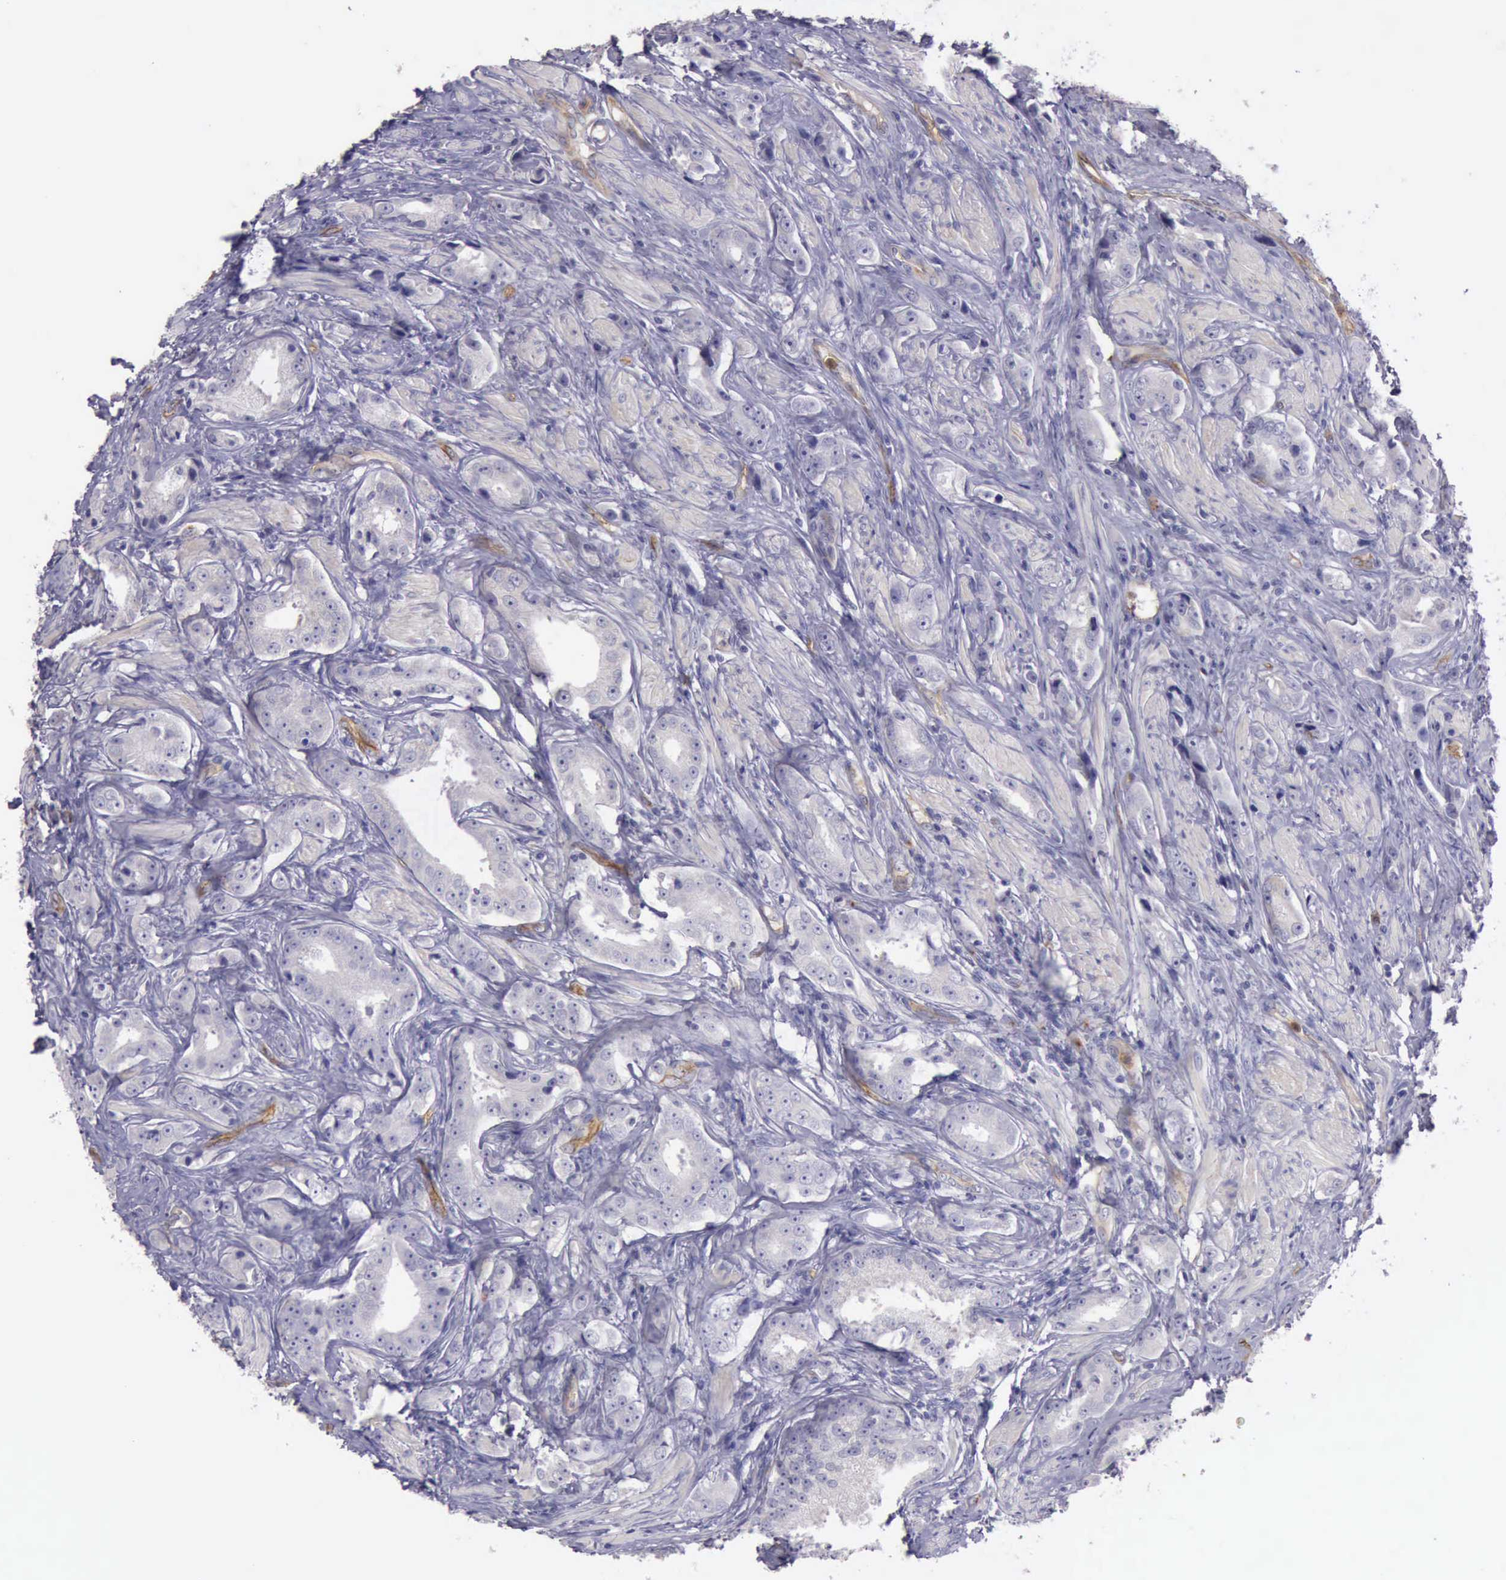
{"staining": {"intensity": "negative", "quantity": "none", "location": "none"}, "tissue": "prostate cancer", "cell_type": "Tumor cells", "image_type": "cancer", "snomed": [{"axis": "morphology", "description": "Adenocarcinoma, Medium grade"}, {"axis": "topography", "description": "Prostate"}], "caption": "IHC image of prostate adenocarcinoma (medium-grade) stained for a protein (brown), which displays no staining in tumor cells.", "gene": "TCEANC", "patient": {"sex": "male", "age": 53}}